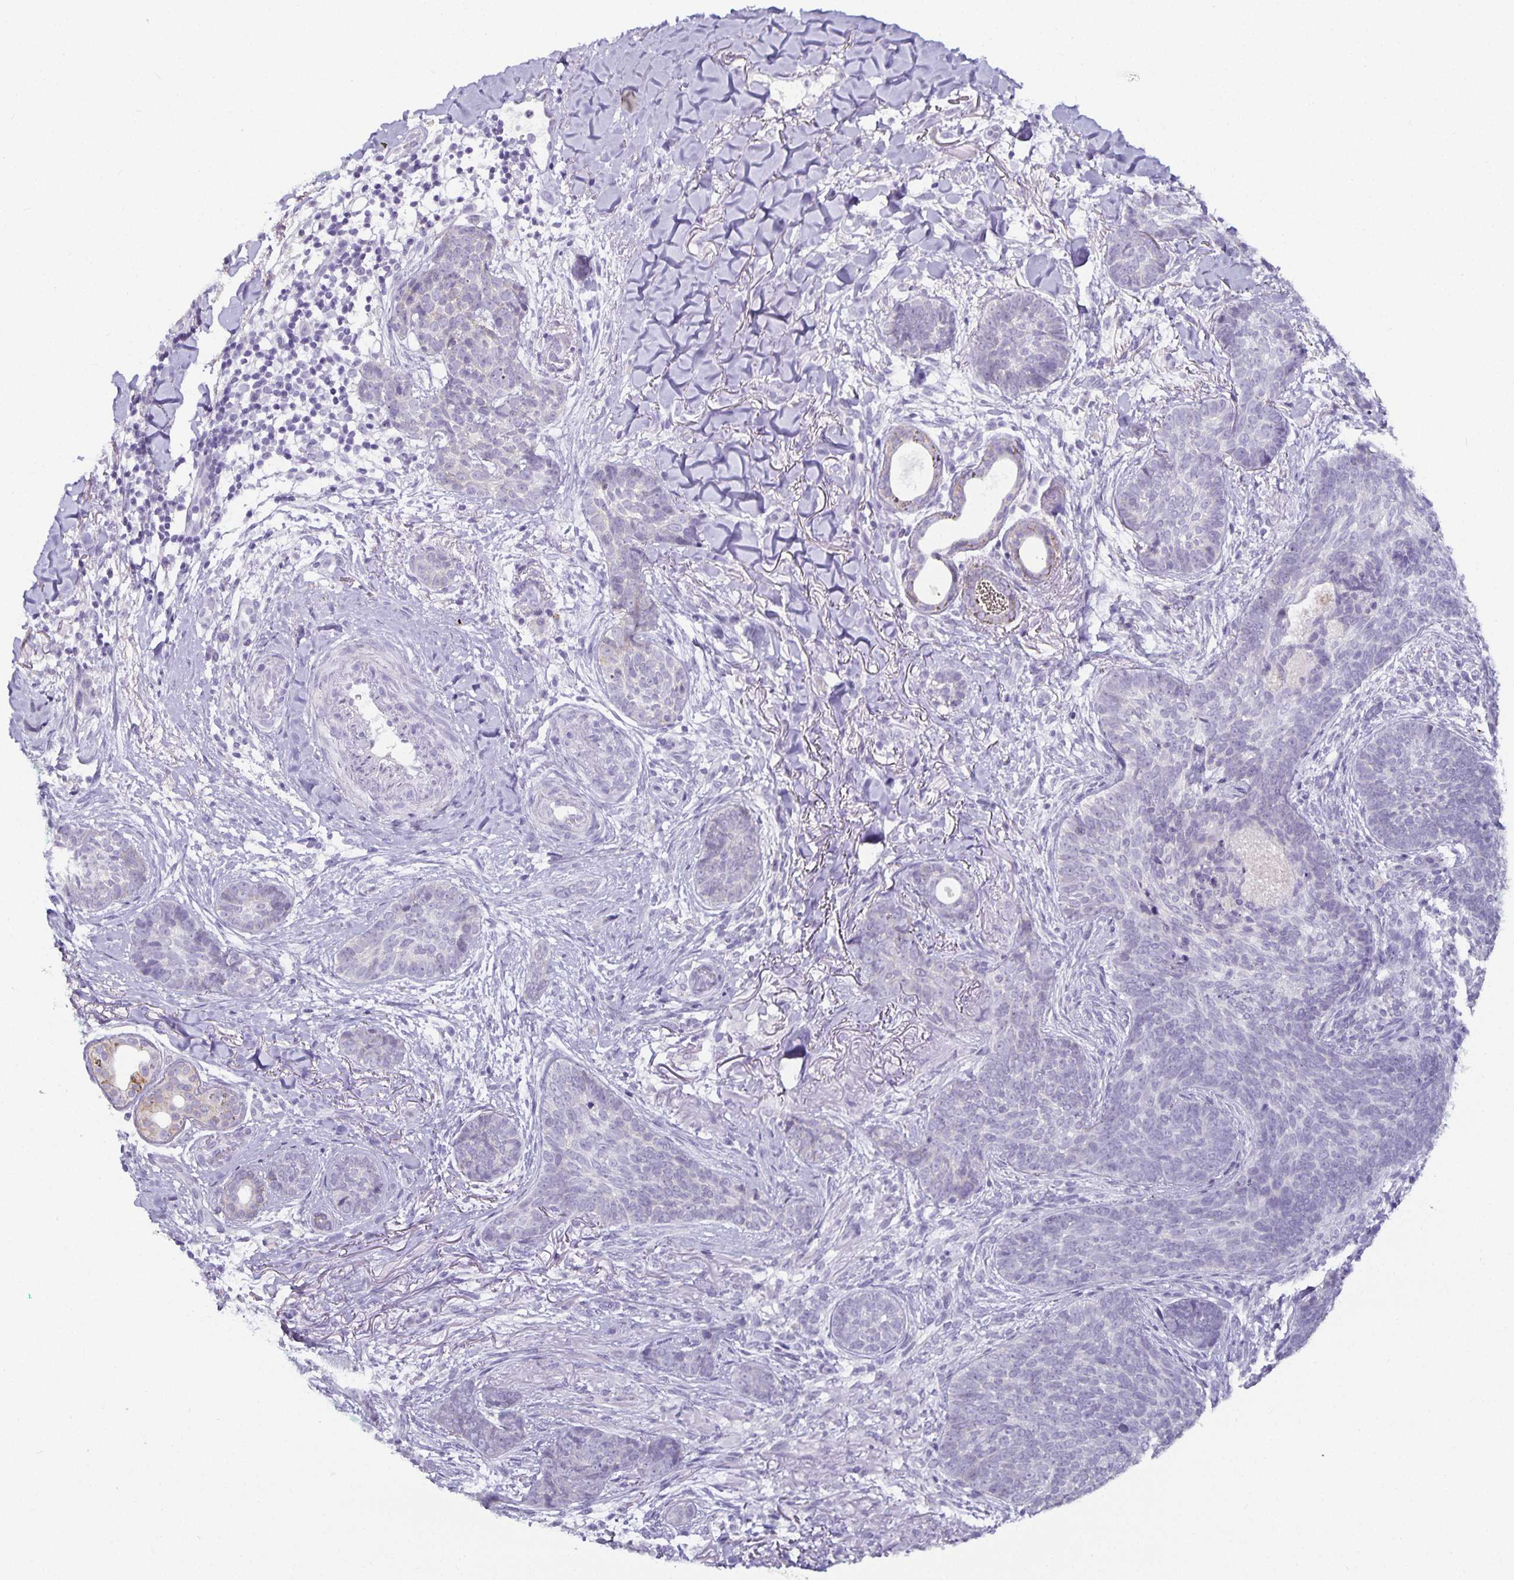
{"staining": {"intensity": "negative", "quantity": "none", "location": "none"}, "tissue": "skin cancer", "cell_type": "Tumor cells", "image_type": "cancer", "snomed": [{"axis": "morphology", "description": "Basal cell carcinoma"}, {"axis": "topography", "description": "Skin"}, {"axis": "topography", "description": "Skin of face"}], "caption": "IHC histopathology image of basal cell carcinoma (skin) stained for a protein (brown), which shows no positivity in tumor cells. (Stains: DAB immunohistochemistry (IHC) with hematoxylin counter stain, Microscopy: brightfield microscopy at high magnification).", "gene": "CA12", "patient": {"sex": "male", "age": 88}}